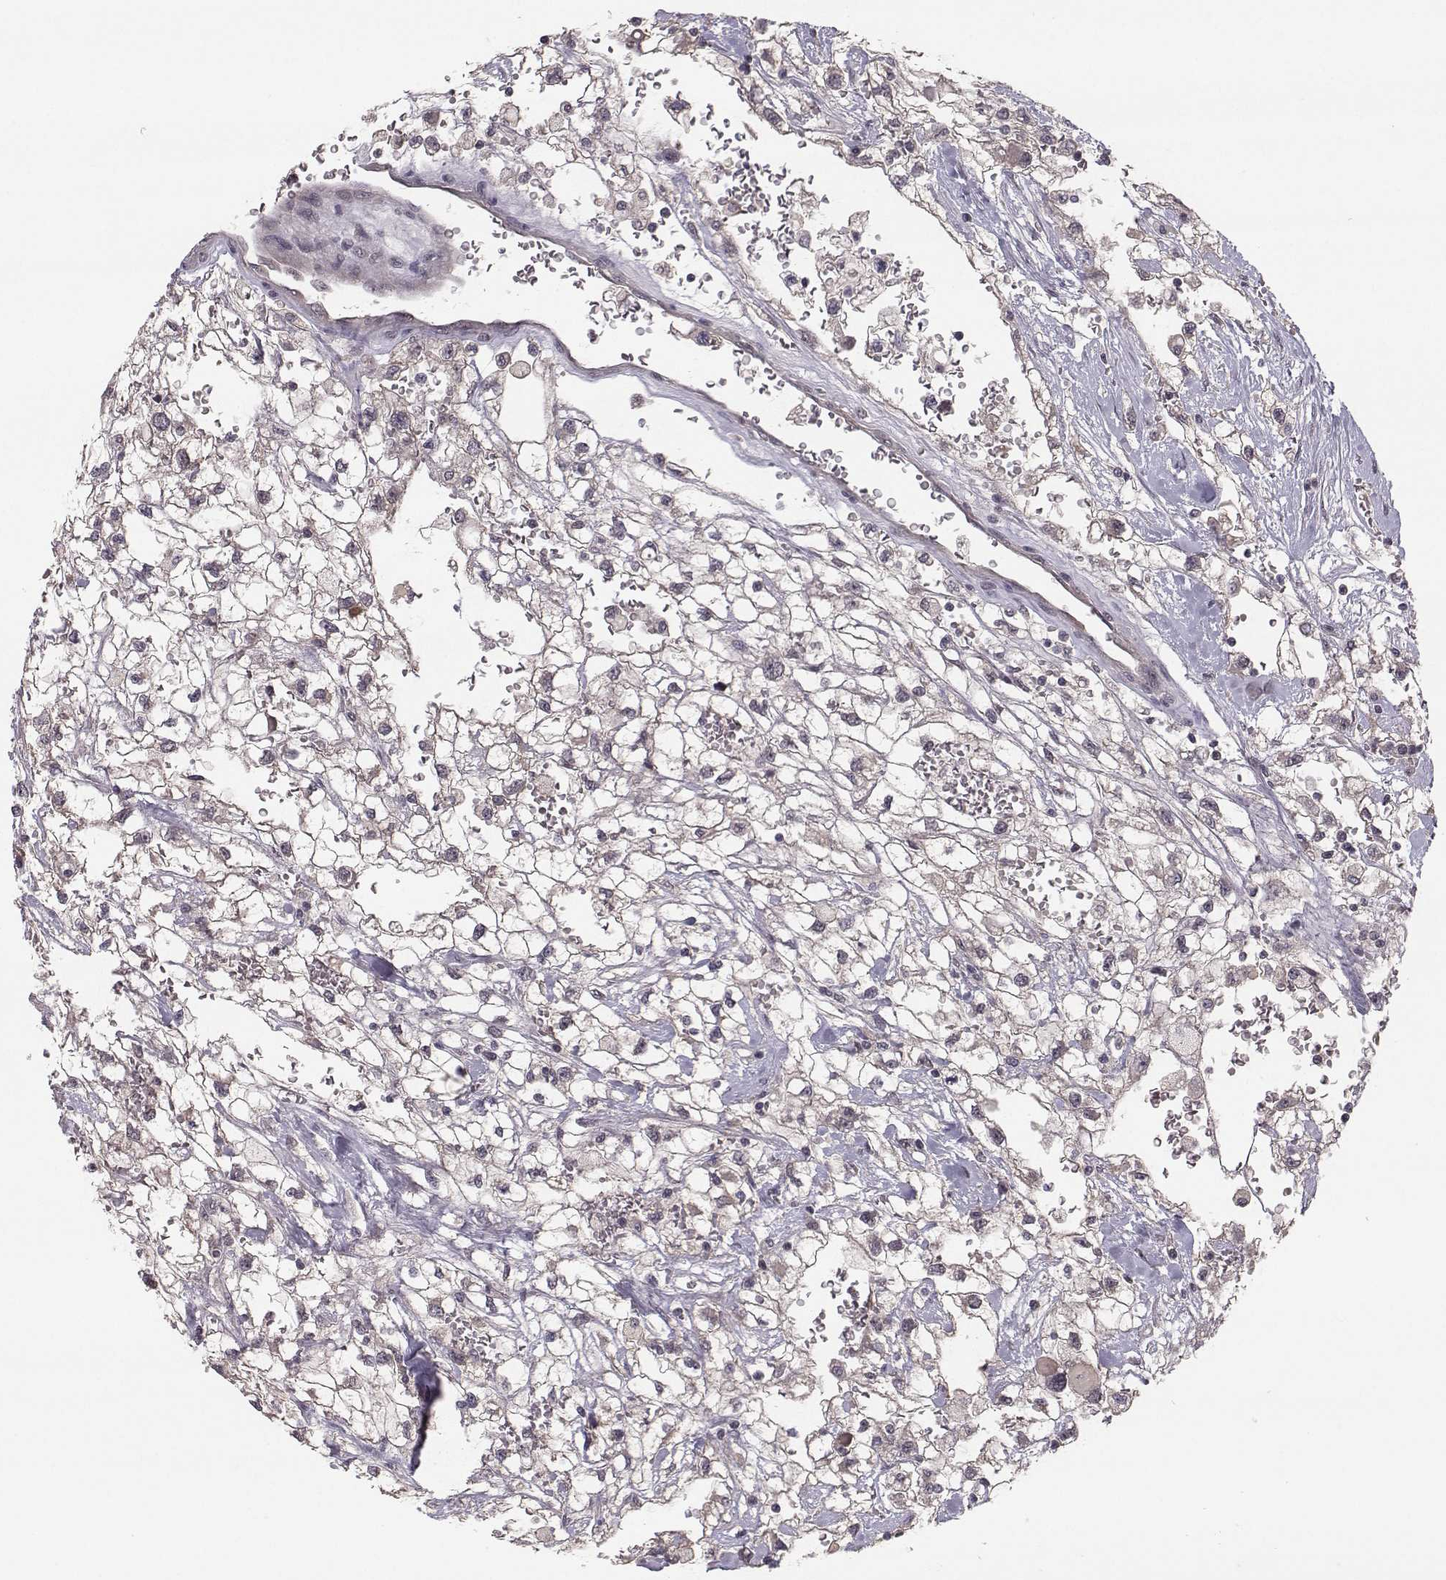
{"staining": {"intensity": "weak", "quantity": "25%-75%", "location": "cytoplasmic/membranous"}, "tissue": "renal cancer", "cell_type": "Tumor cells", "image_type": "cancer", "snomed": [{"axis": "morphology", "description": "Adenocarcinoma, NOS"}, {"axis": "topography", "description": "Kidney"}], "caption": "This micrograph shows immunohistochemistry (IHC) staining of renal cancer (adenocarcinoma), with low weak cytoplasmic/membranous expression in approximately 25%-75% of tumor cells.", "gene": "PLEKHG3", "patient": {"sex": "male", "age": 59}}